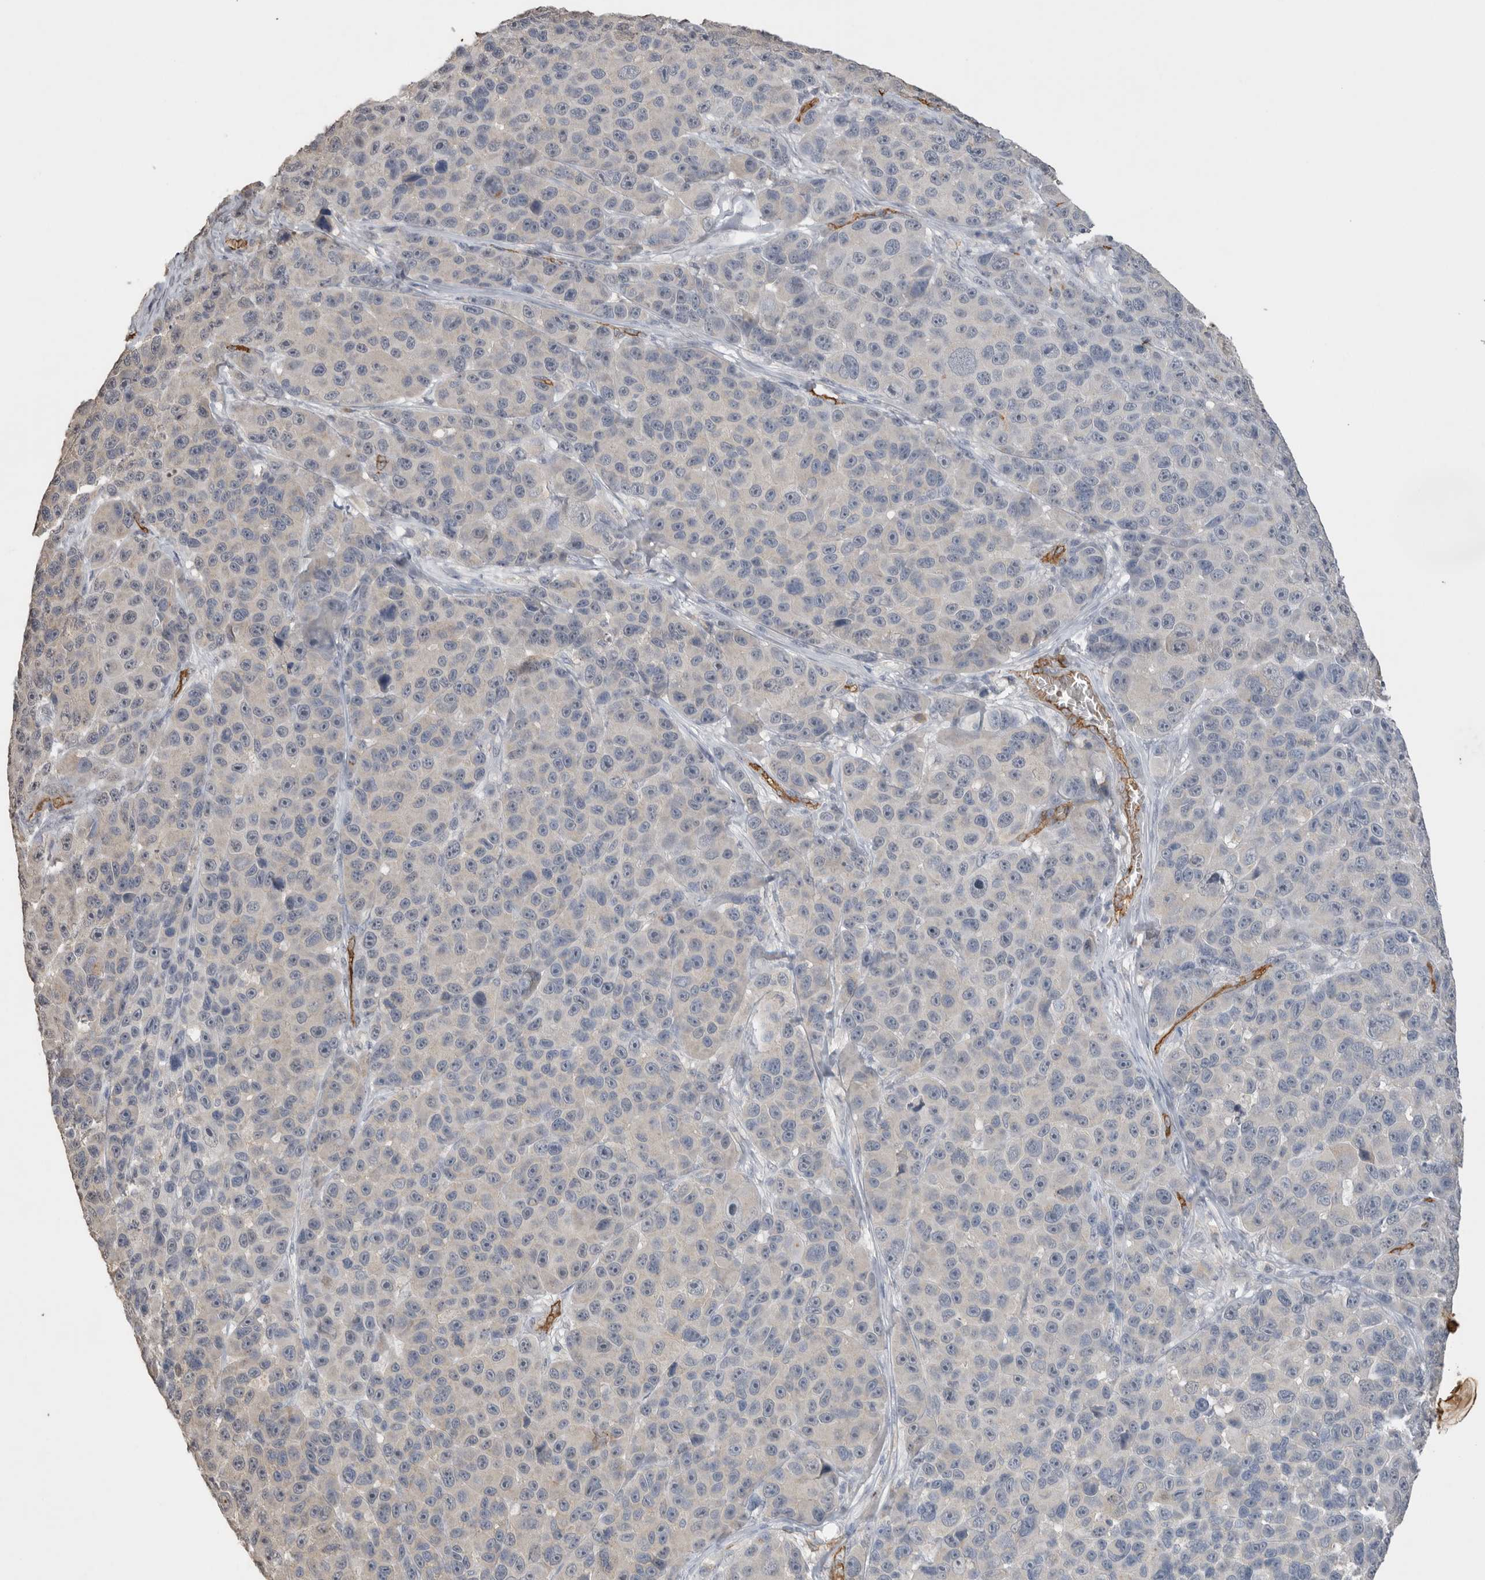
{"staining": {"intensity": "negative", "quantity": "none", "location": "none"}, "tissue": "melanoma", "cell_type": "Tumor cells", "image_type": "cancer", "snomed": [{"axis": "morphology", "description": "Malignant melanoma, NOS"}, {"axis": "topography", "description": "Skin"}], "caption": "Micrograph shows no significant protein expression in tumor cells of malignant melanoma.", "gene": "IL27", "patient": {"sex": "male", "age": 53}}